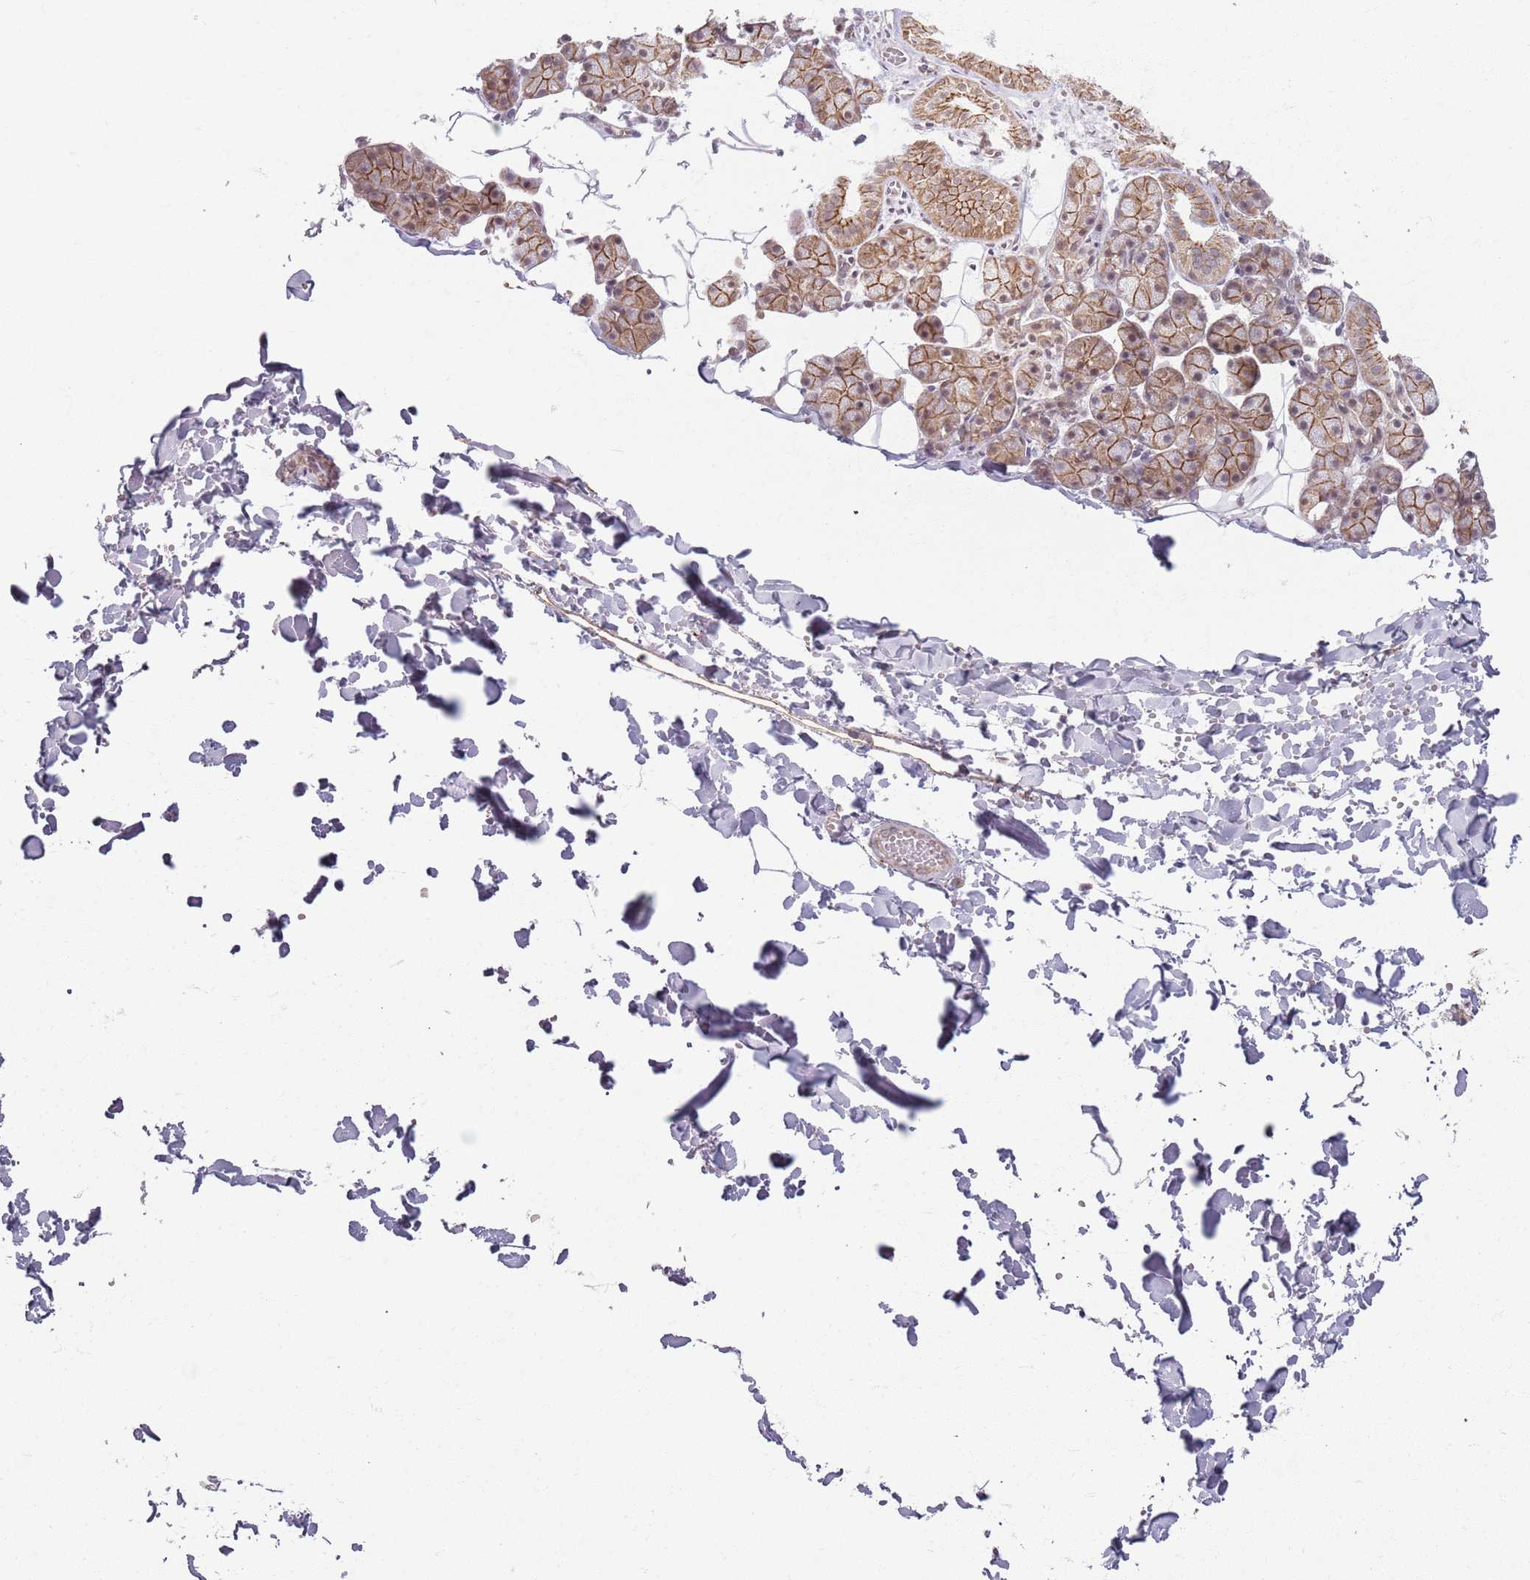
{"staining": {"intensity": "moderate", "quantity": ">75%", "location": "cytoplasmic/membranous"}, "tissue": "salivary gland", "cell_type": "Glandular cells", "image_type": "normal", "snomed": [{"axis": "morphology", "description": "Normal tissue, NOS"}, {"axis": "topography", "description": "Salivary gland"}], "caption": "Immunohistochemical staining of normal salivary gland displays >75% levels of moderate cytoplasmic/membranous protein staining in approximately >75% of glandular cells. The staining was performed using DAB (3,3'-diaminobenzidine) to visualize the protein expression in brown, while the nuclei were stained in blue with hematoxylin (Magnification: 20x).", "gene": "KCNA5", "patient": {"sex": "female", "age": 33}}